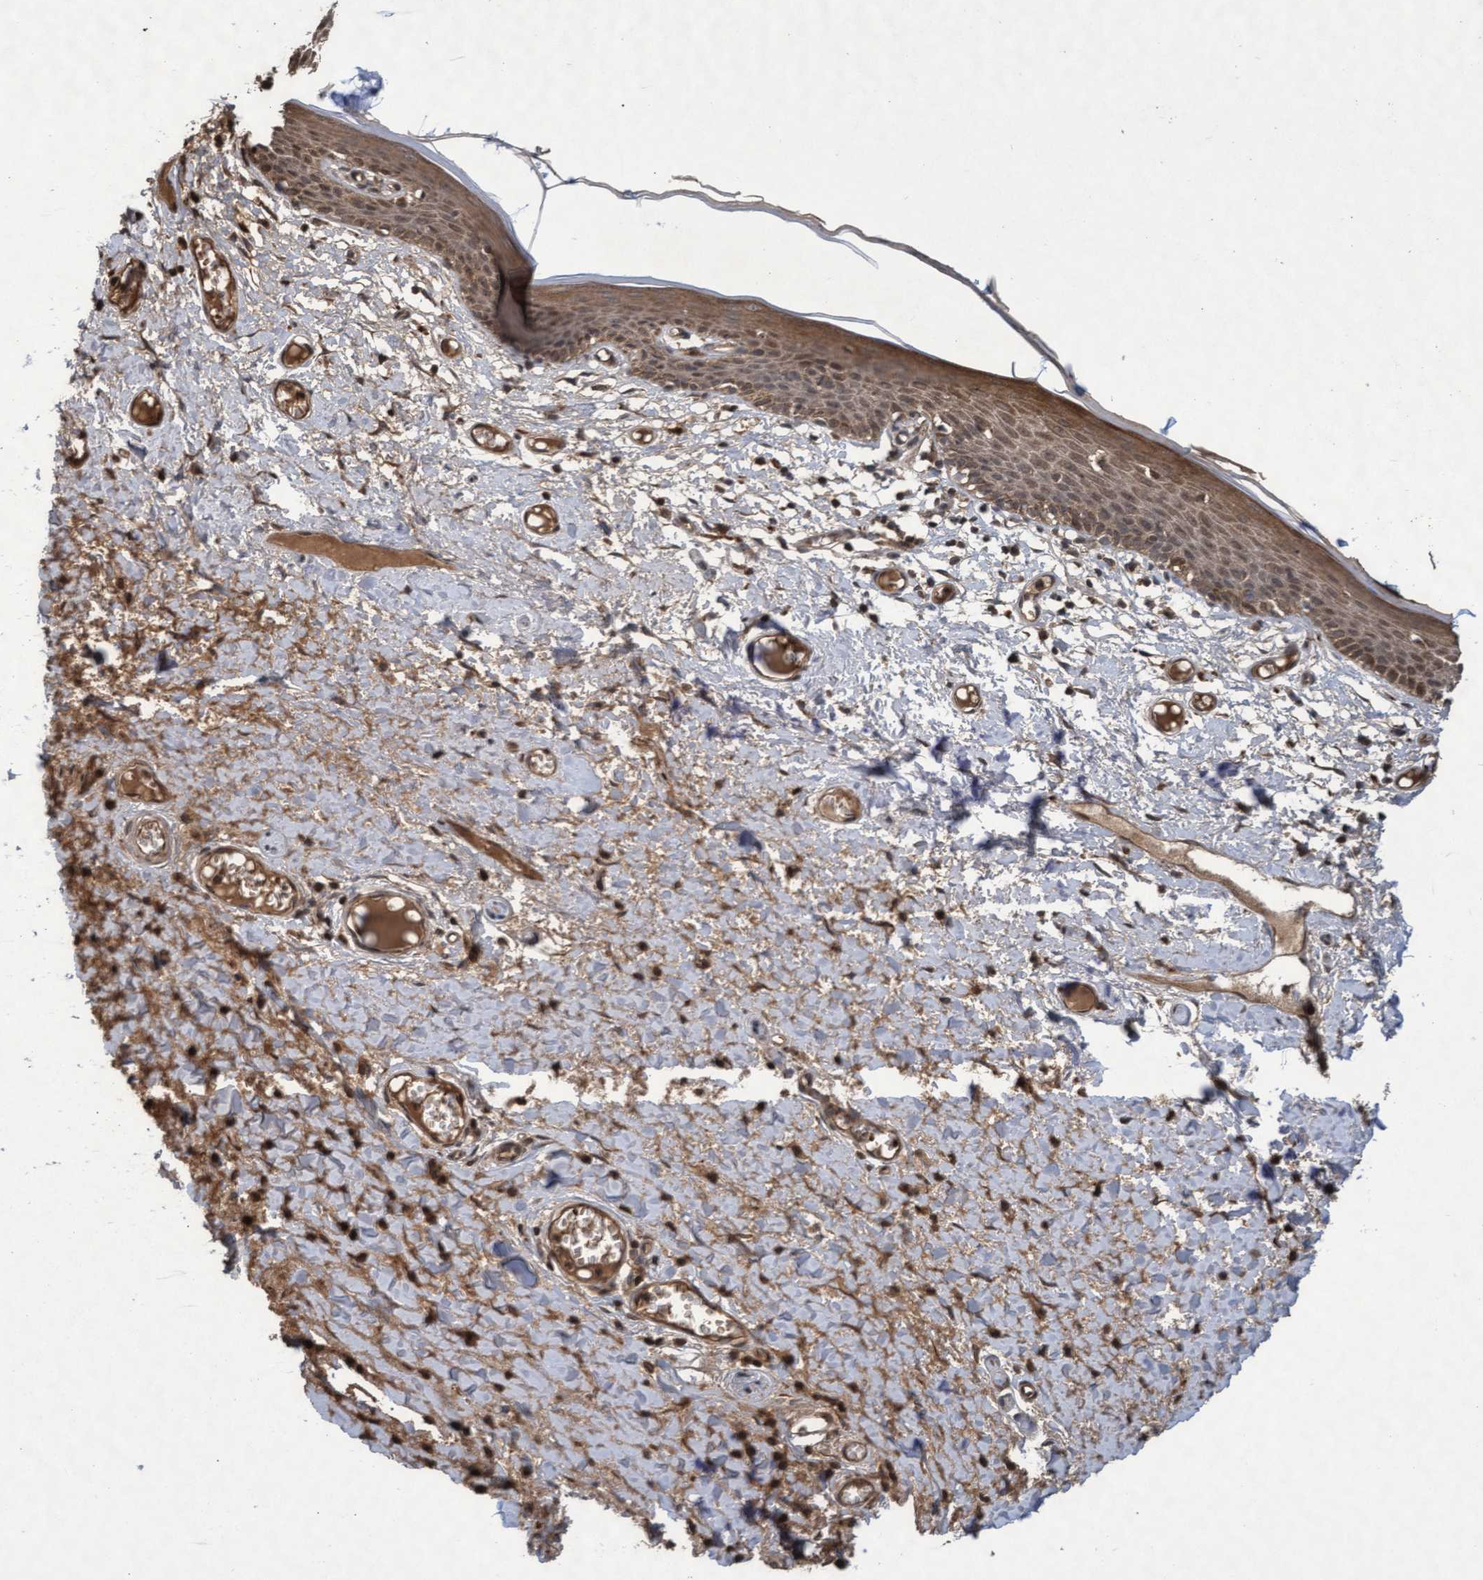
{"staining": {"intensity": "moderate", "quantity": ">75%", "location": "cytoplasmic/membranous"}, "tissue": "skin", "cell_type": "Epidermal cells", "image_type": "normal", "snomed": [{"axis": "morphology", "description": "Normal tissue, NOS"}, {"axis": "topography", "description": "Vulva"}], "caption": "Protein positivity by immunohistochemistry reveals moderate cytoplasmic/membranous staining in approximately >75% of epidermal cells in unremarkable skin. (DAB (3,3'-diaminobenzidine) IHC with brightfield microscopy, high magnification).", "gene": "KCNC2", "patient": {"sex": "female", "age": 54}}